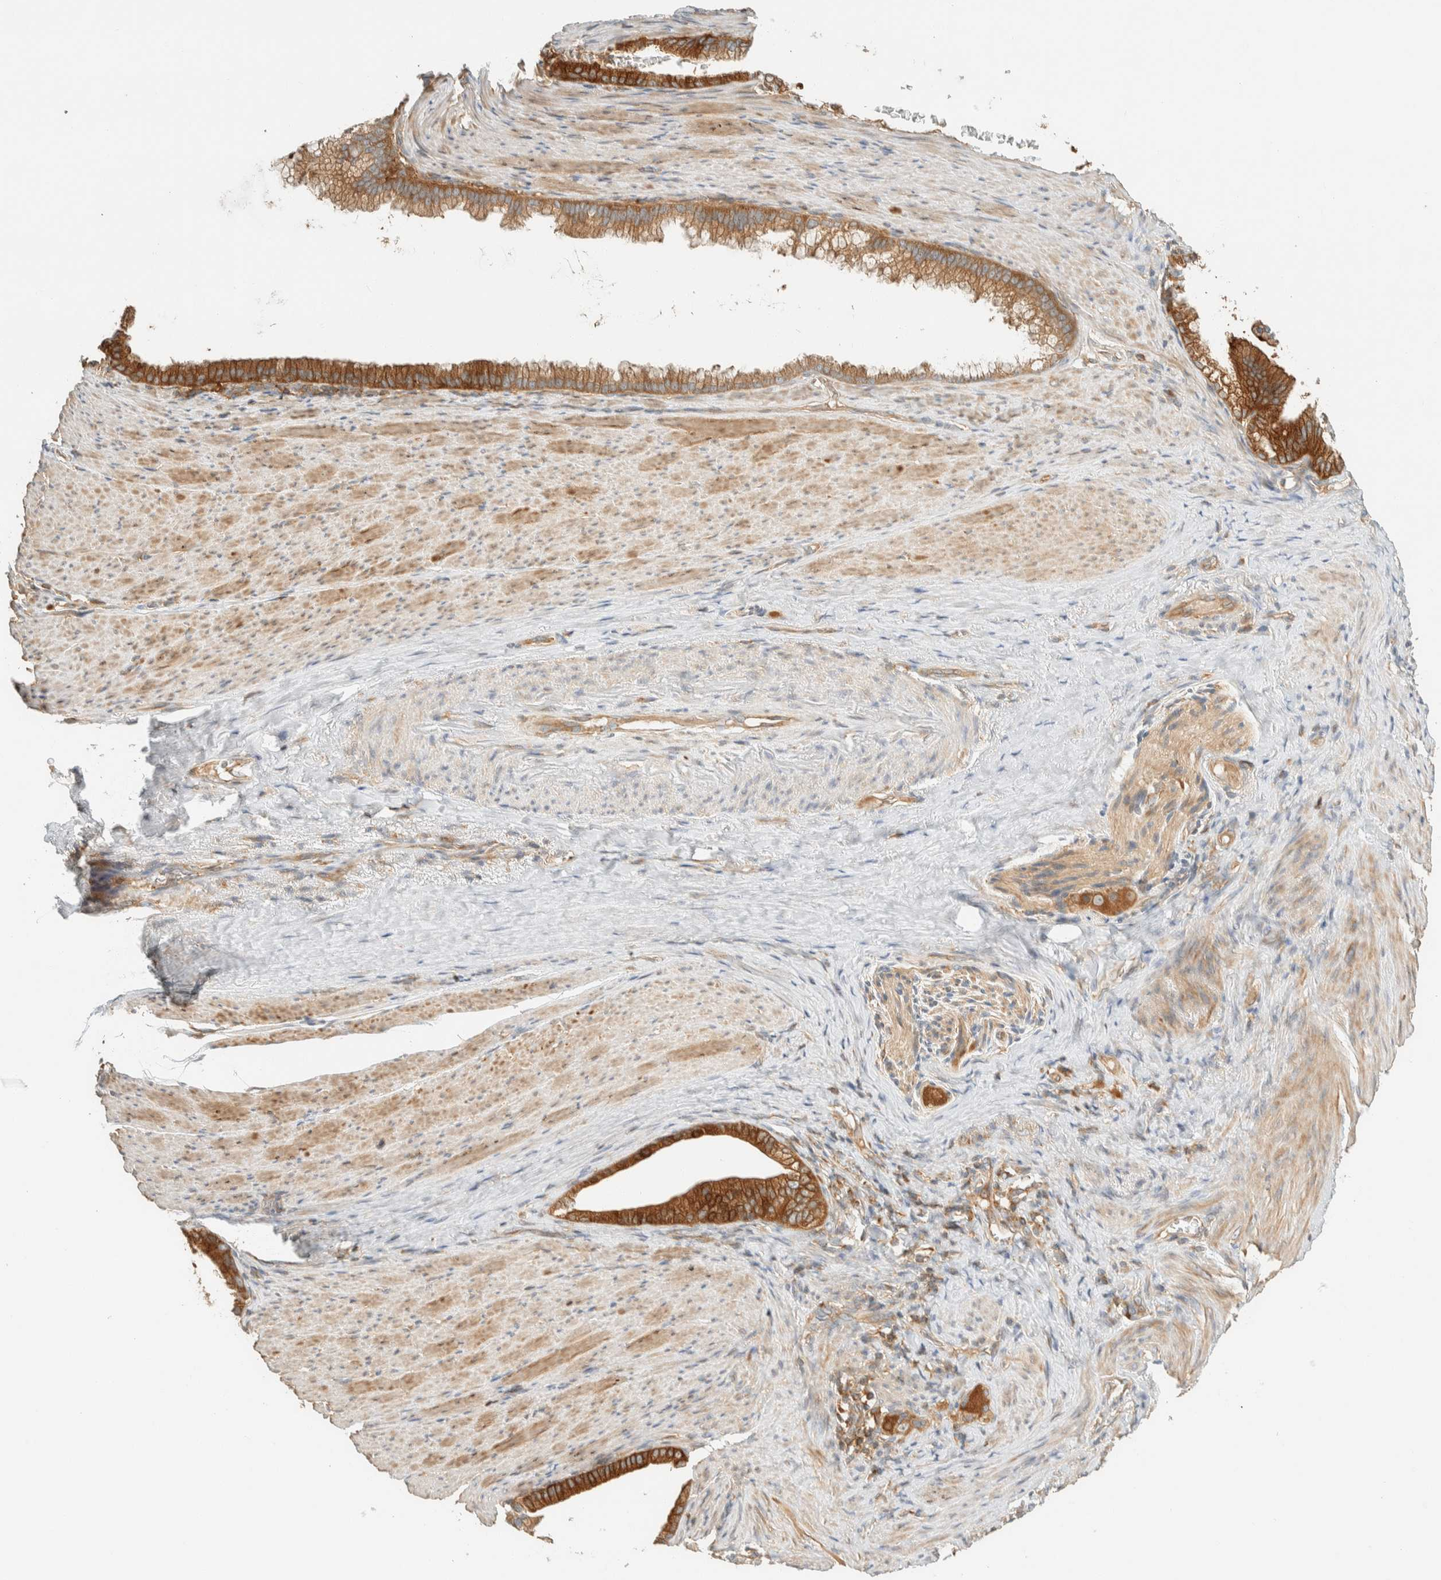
{"staining": {"intensity": "moderate", "quantity": ">75%", "location": "cytoplasmic/membranous"}, "tissue": "pancreatic cancer", "cell_type": "Tumor cells", "image_type": "cancer", "snomed": [{"axis": "morphology", "description": "Adenocarcinoma, NOS"}, {"axis": "topography", "description": "Pancreas"}], "caption": "Protein expression analysis of adenocarcinoma (pancreatic) reveals moderate cytoplasmic/membranous staining in about >75% of tumor cells. Immunohistochemistry stains the protein in brown and the nuclei are stained blue.", "gene": "ARFGEF1", "patient": {"sex": "male", "age": 69}}